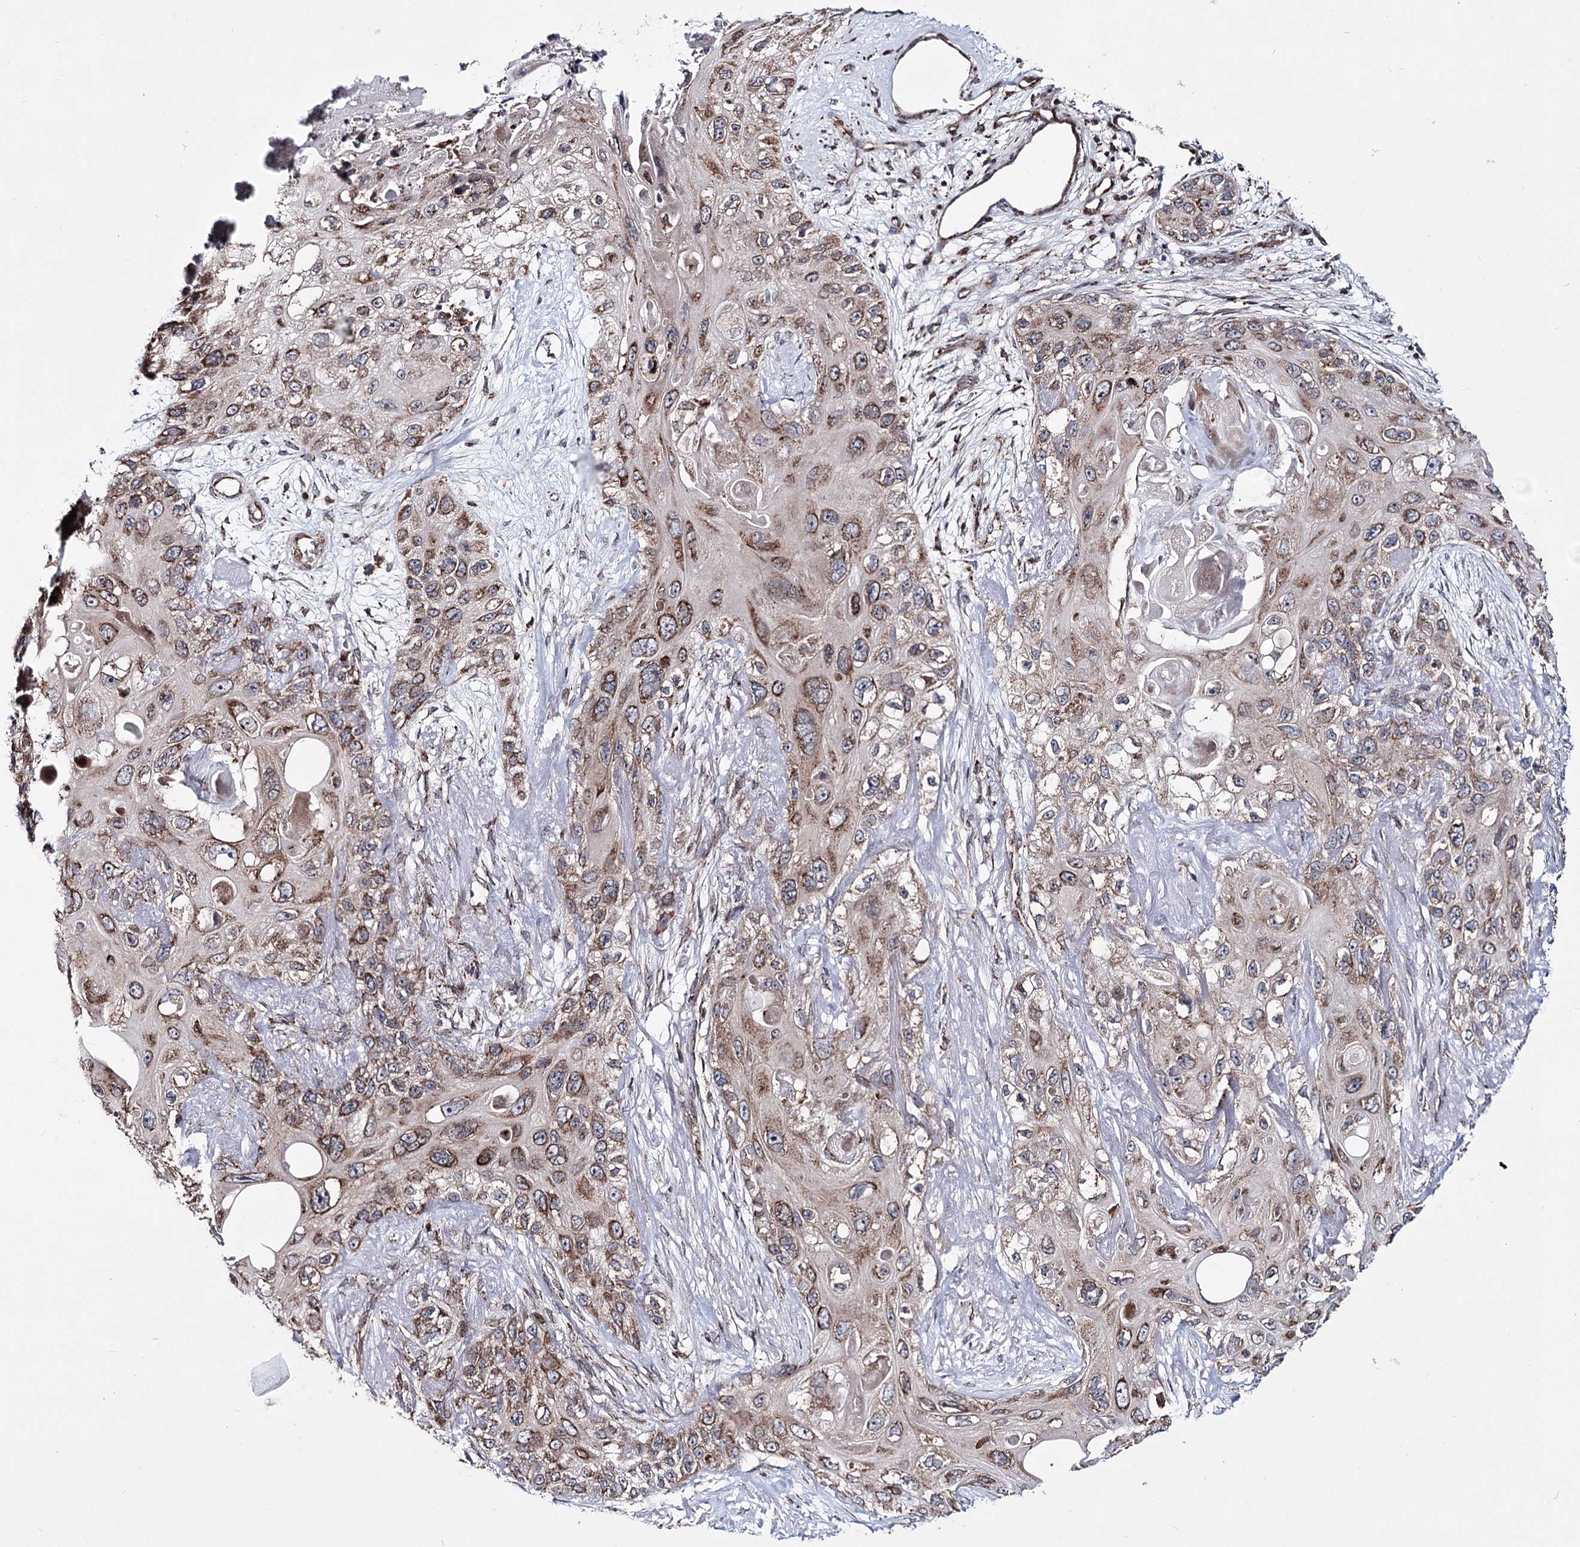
{"staining": {"intensity": "moderate", "quantity": ">75%", "location": "cytoplasmic/membranous"}, "tissue": "skin cancer", "cell_type": "Tumor cells", "image_type": "cancer", "snomed": [{"axis": "morphology", "description": "Normal tissue, NOS"}, {"axis": "morphology", "description": "Squamous cell carcinoma, NOS"}, {"axis": "topography", "description": "Skin"}], "caption": "Immunohistochemistry (IHC) of skin squamous cell carcinoma exhibits medium levels of moderate cytoplasmic/membranous staining in about >75% of tumor cells.", "gene": "CREB3L4", "patient": {"sex": "male", "age": 72}}